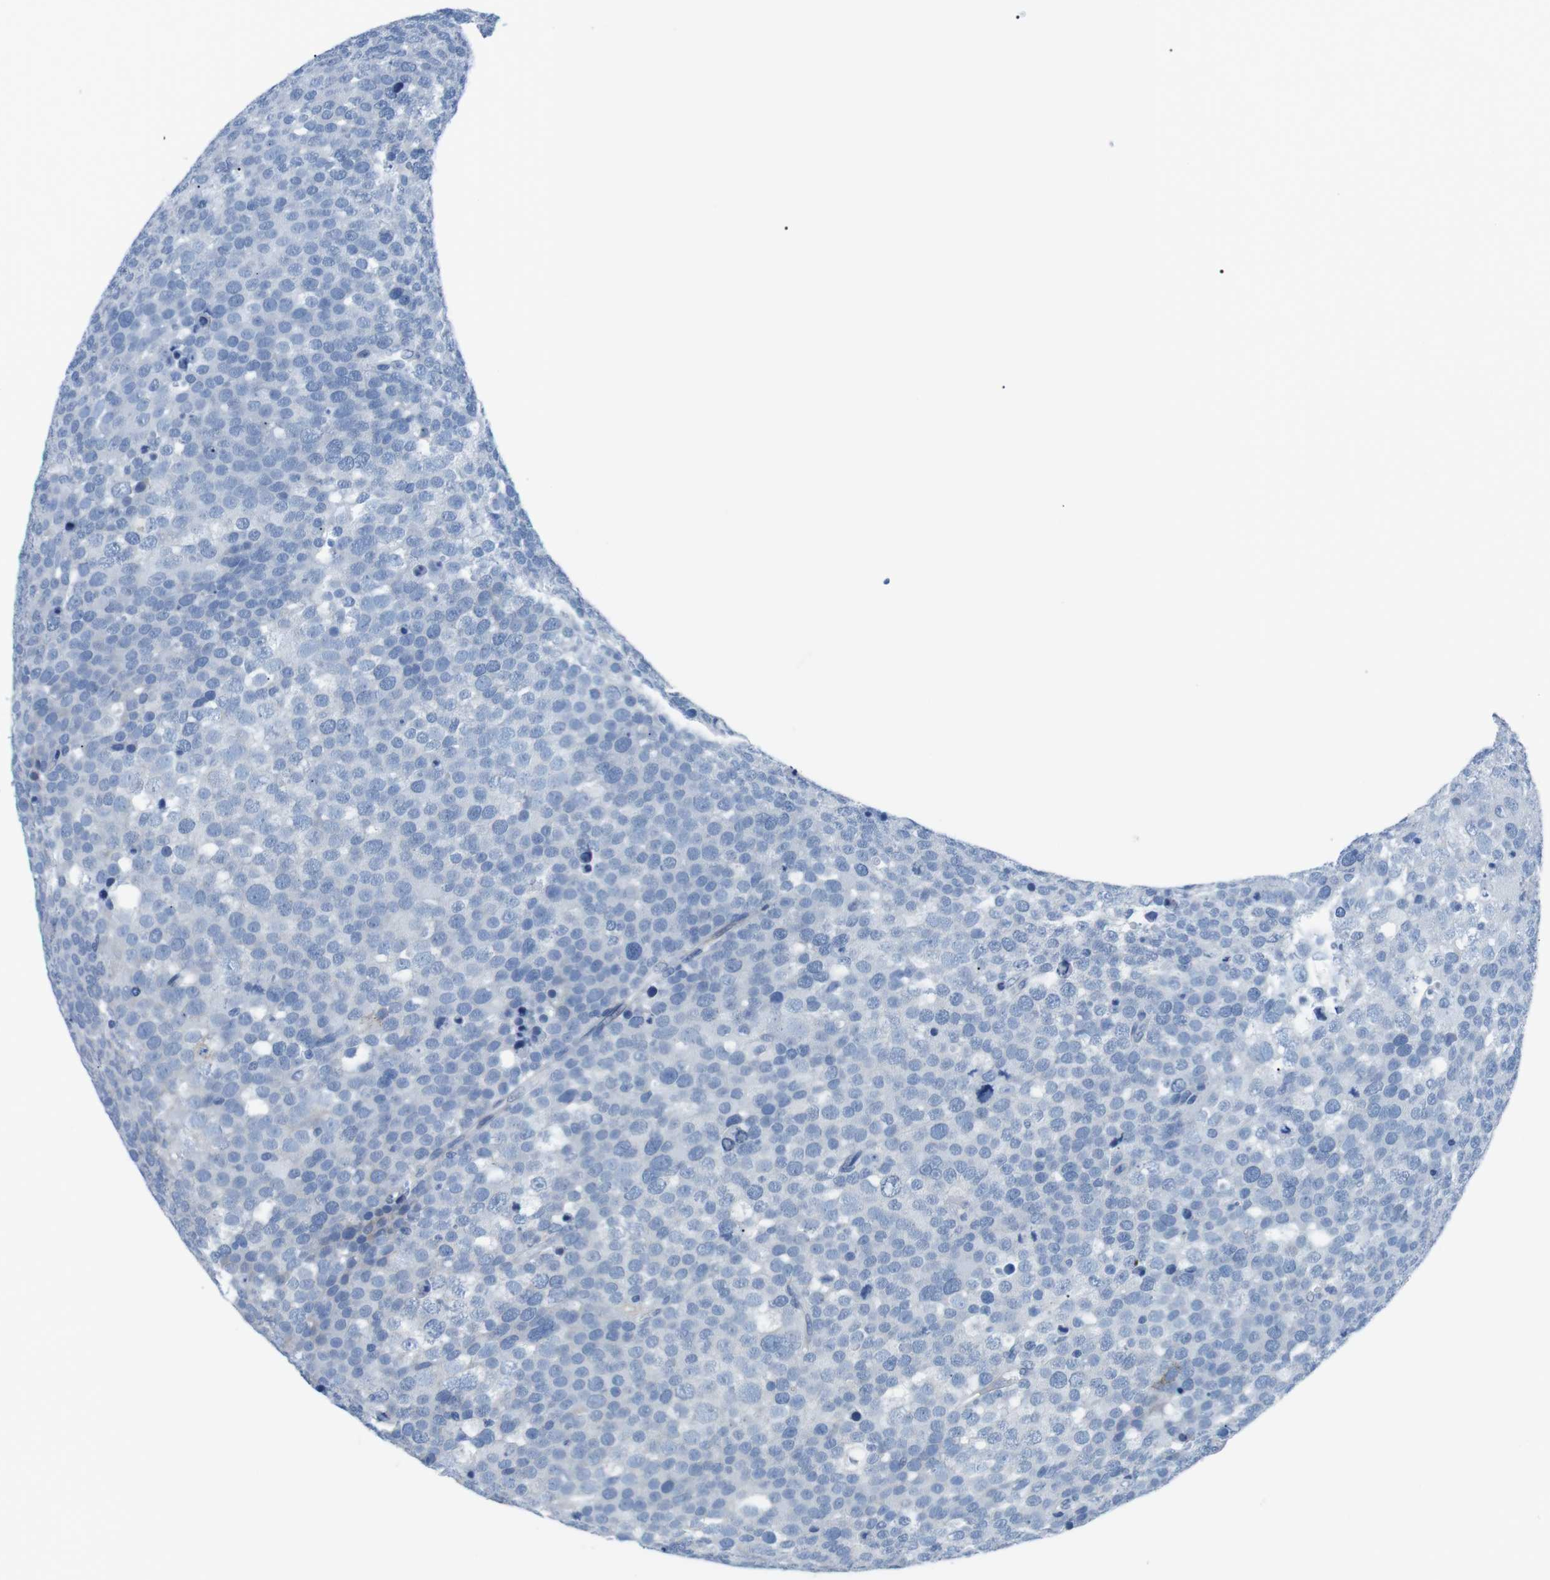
{"staining": {"intensity": "negative", "quantity": "none", "location": "none"}, "tissue": "testis cancer", "cell_type": "Tumor cells", "image_type": "cancer", "snomed": [{"axis": "morphology", "description": "Seminoma, NOS"}, {"axis": "topography", "description": "Testis"}], "caption": "Immunohistochemical staining of human testis cancer exhibits no significant staining in tumor cells. (DAB immunohistochemistry visualized using brightfield microscopy, high magnification).", "gene": "MUC2", "patient": {"sex": "male", "age": 71}}